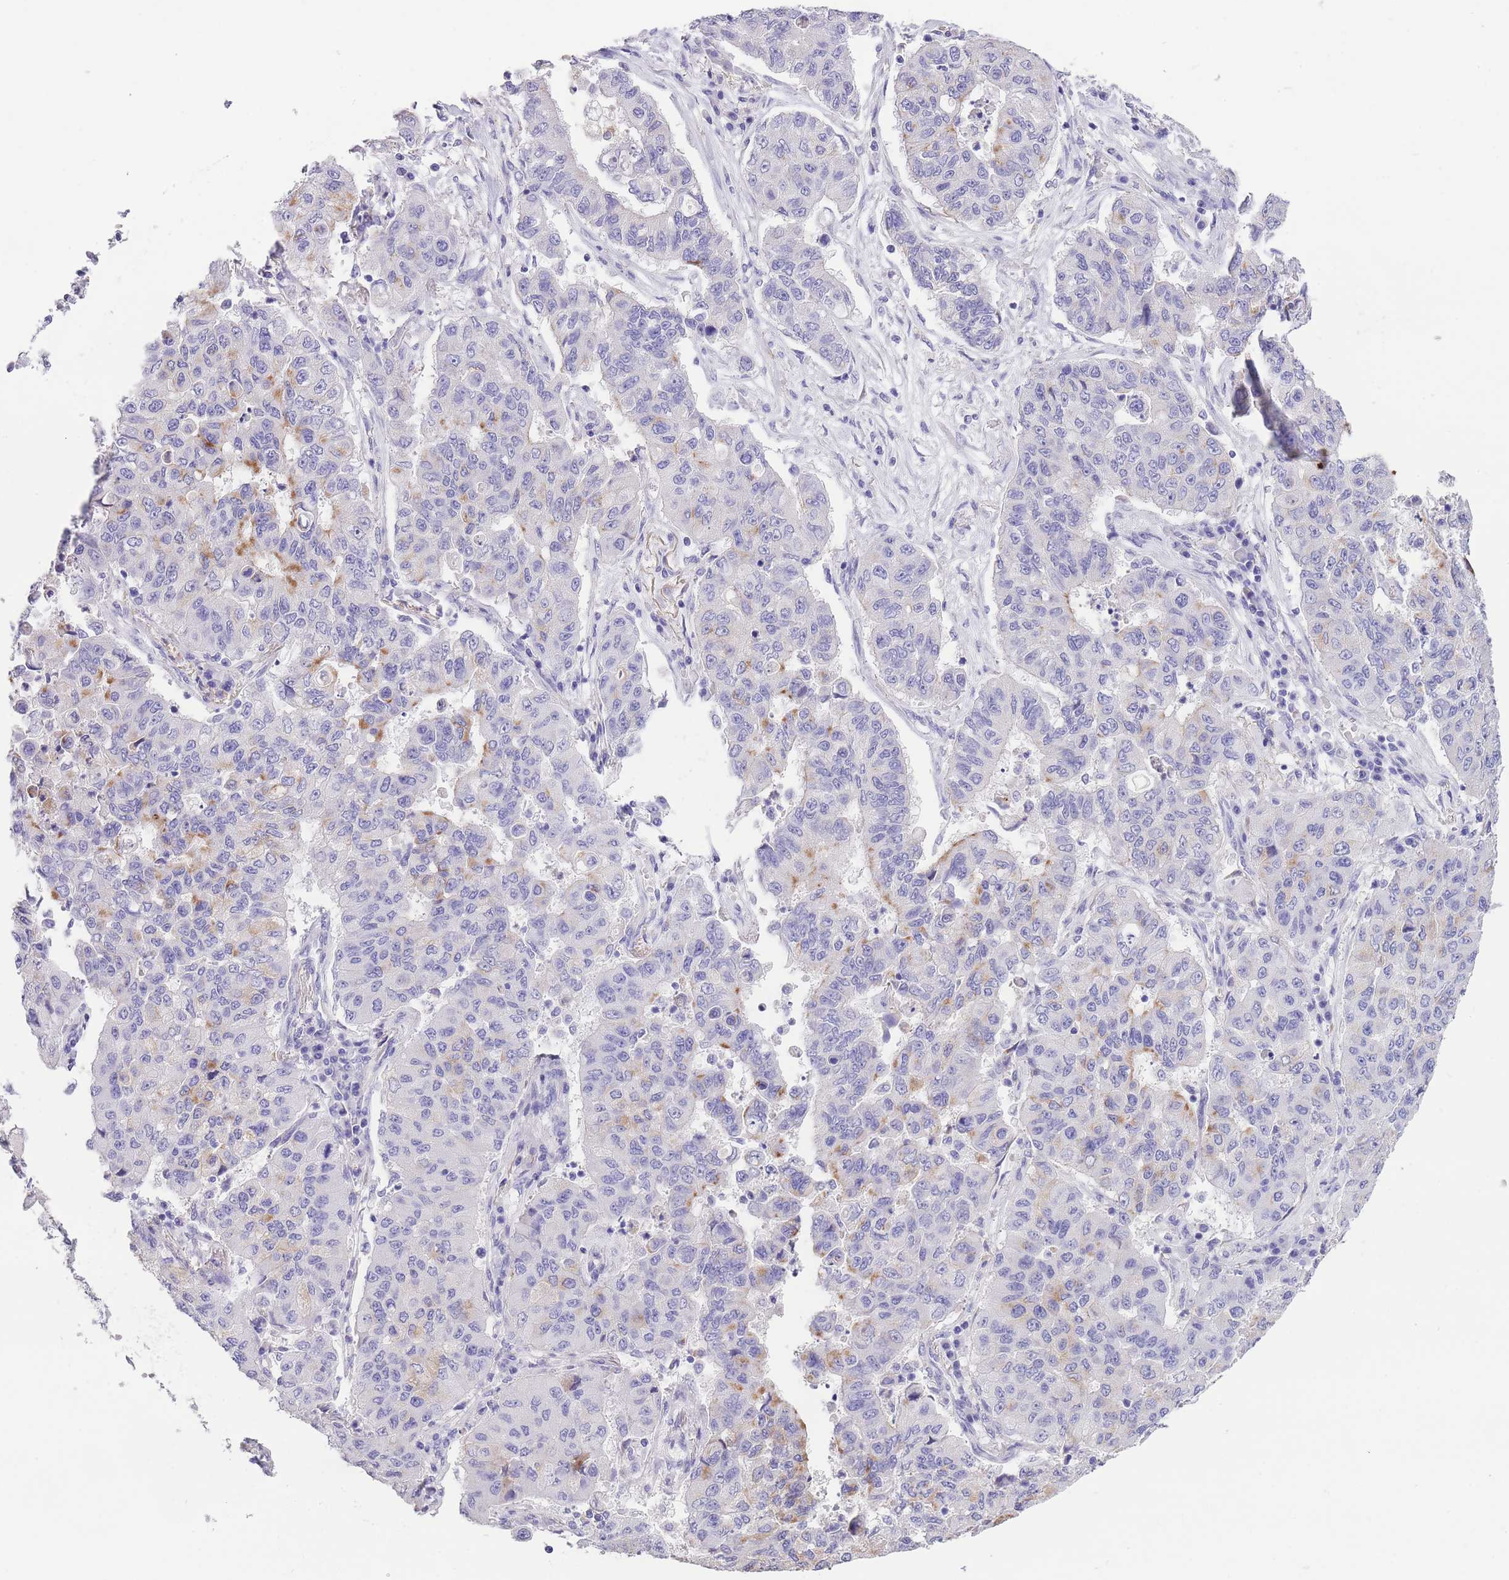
{"staining": {"intensity": "moderate", "quantity": "<25%", "location": "cytoplasmic/membranous"}, "tissue": "lung cancer", "cell_type": "Tumor cells", "image_type": "cancer", "snomed": [{"axis": "morphology", "description": "Squamous cell carcinoma, NOS"}, {"axis": "topography", "description": "Lung"}], "caption": "An image of human lung cancer stained for a protein shows moderate cytoplasmic/membranous brown staining in tumor cells.", "gene": "RAI2", "patient": {"sex": "male", "age": 74}}